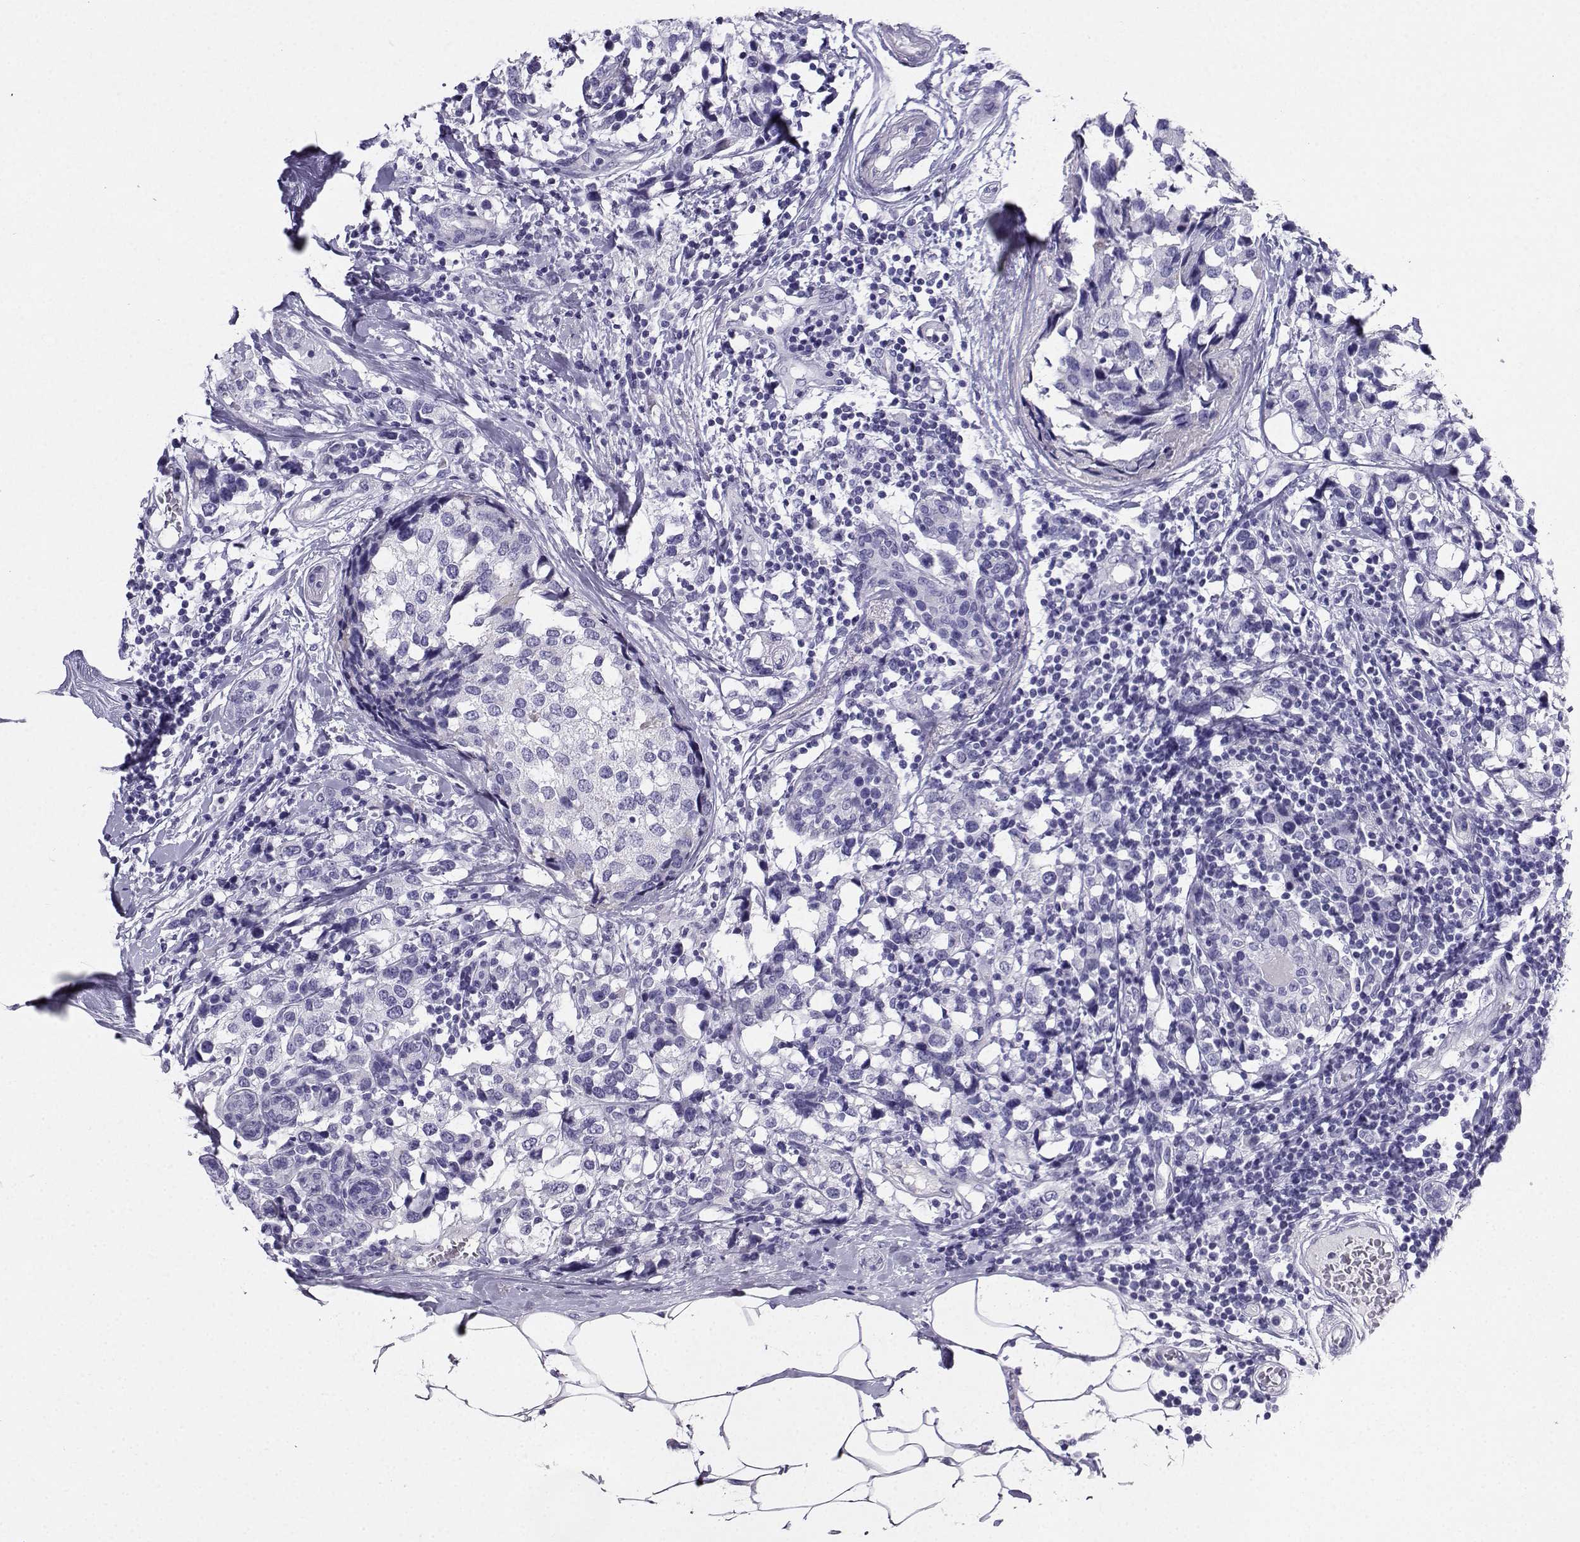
{"staining": {"intensity": "negative", "quantity": "none", "location": "none"}, "tissue": "breast cancer", "cell_type": "Tumor cells", "image_type": "cancer", "snomed": [{"axis": "morphology", "description": "Lobular carcinoma"}, {"axis": "topography", "description": "Breast"}], "caption": "This is an immunohistochemistry (IHC) micrograph of breast cancer. There is no positivity in tumor cells.", "gene": "CD109", "patient": {"sex": "female", "age": 59}}